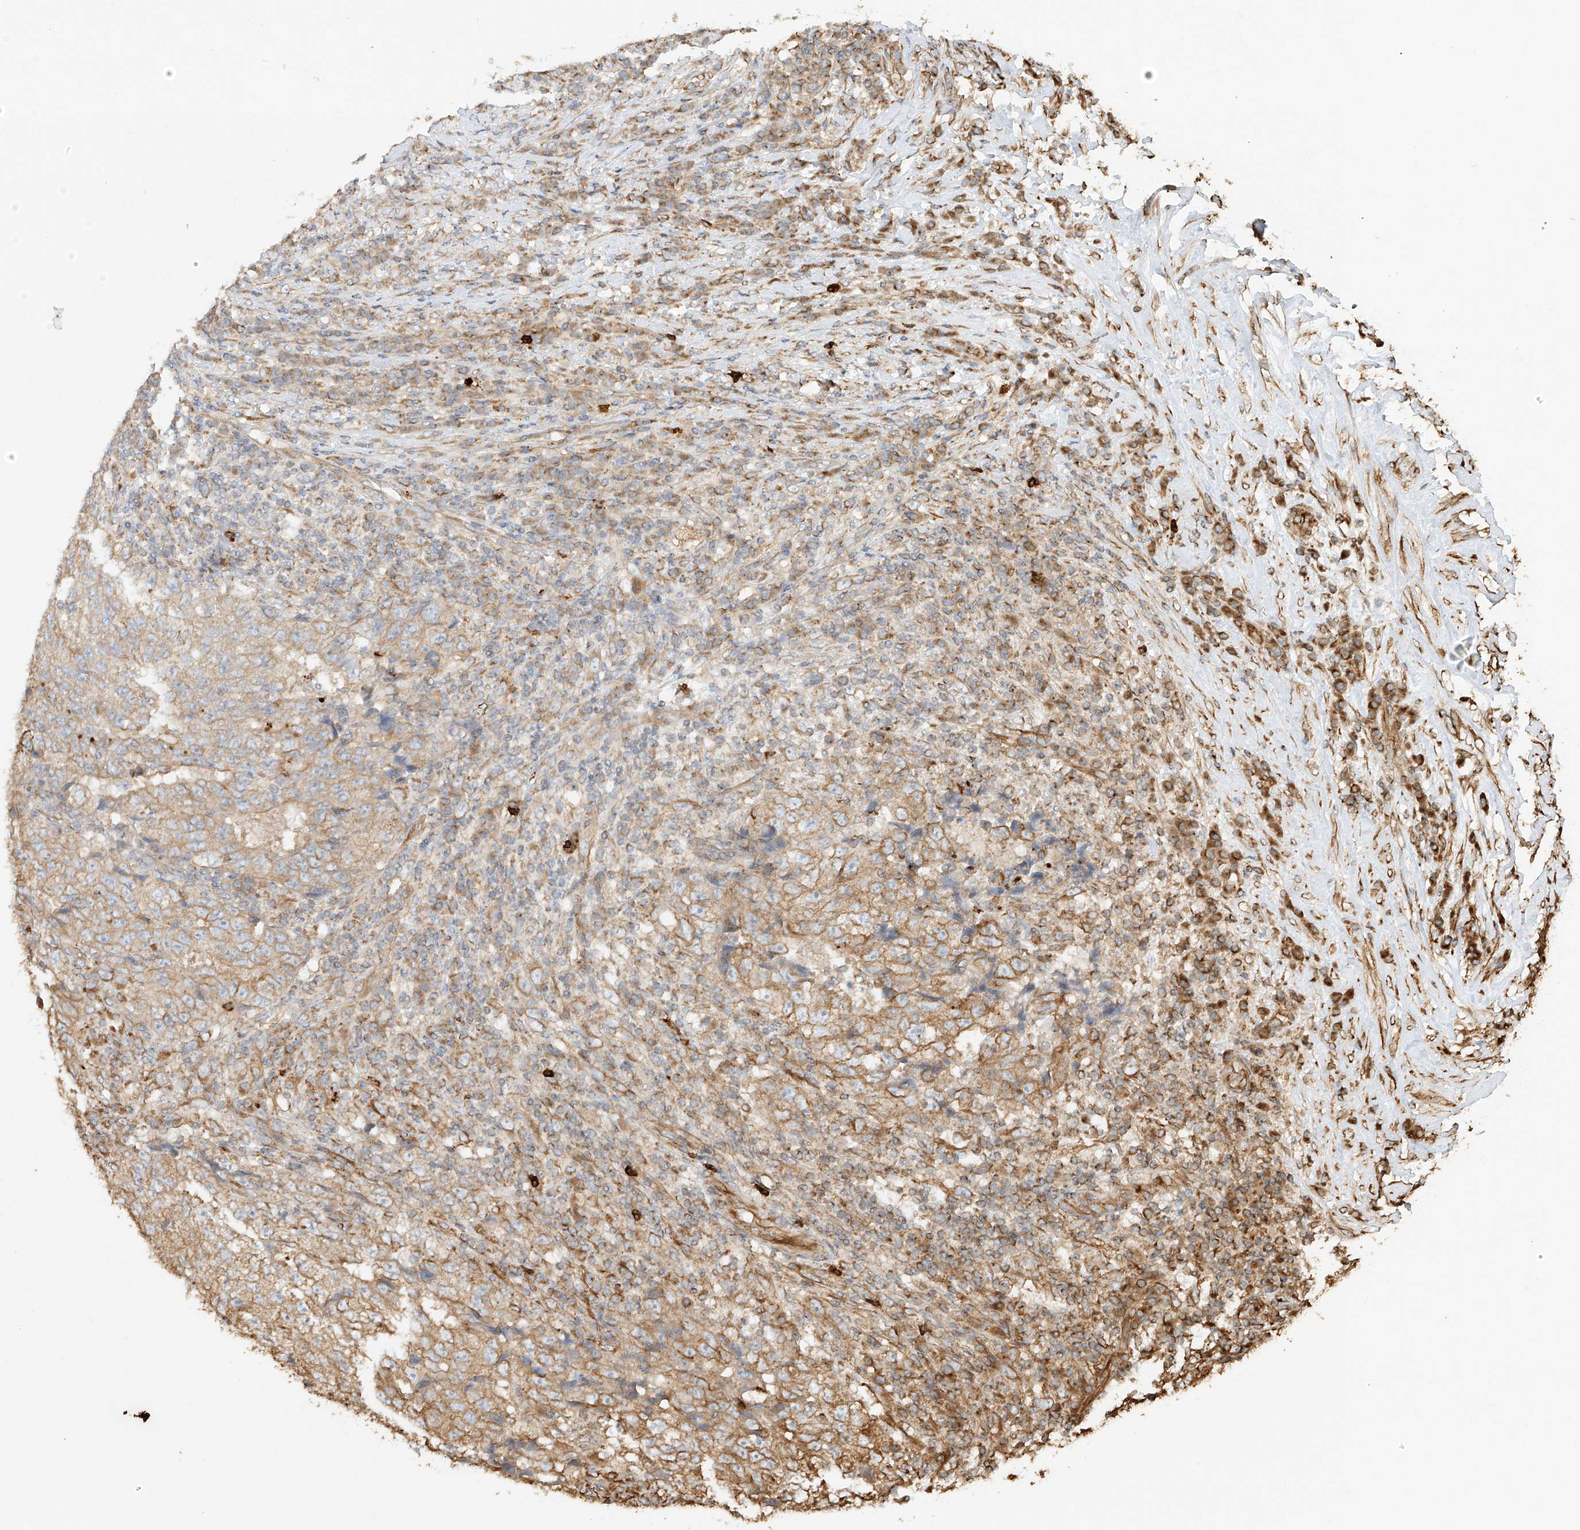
{"staining": {"intensity": "moderate", "quantity": ">75%", "location": "cytoplasmic/membranous"}, "tissue": "testis cancer", "cell_type": "Tumor cells", "image_type": "cancer", "snomed": [{"axis": "morphology", "description": "Necrosis, NOS"}, {"axis": "morphology", "description": "Carcinoma, Embryonal, NOS"}, {"axis": "topography", "description": "Testis"}], "caption": "Protein expression analysis of human testis embryonal carcinoma reveals moderate cytoplasmic/membranous staining in about >75% of tumor cells.", "gene": "EFNB1", "patient": {"sex": "male", "age": 19}}